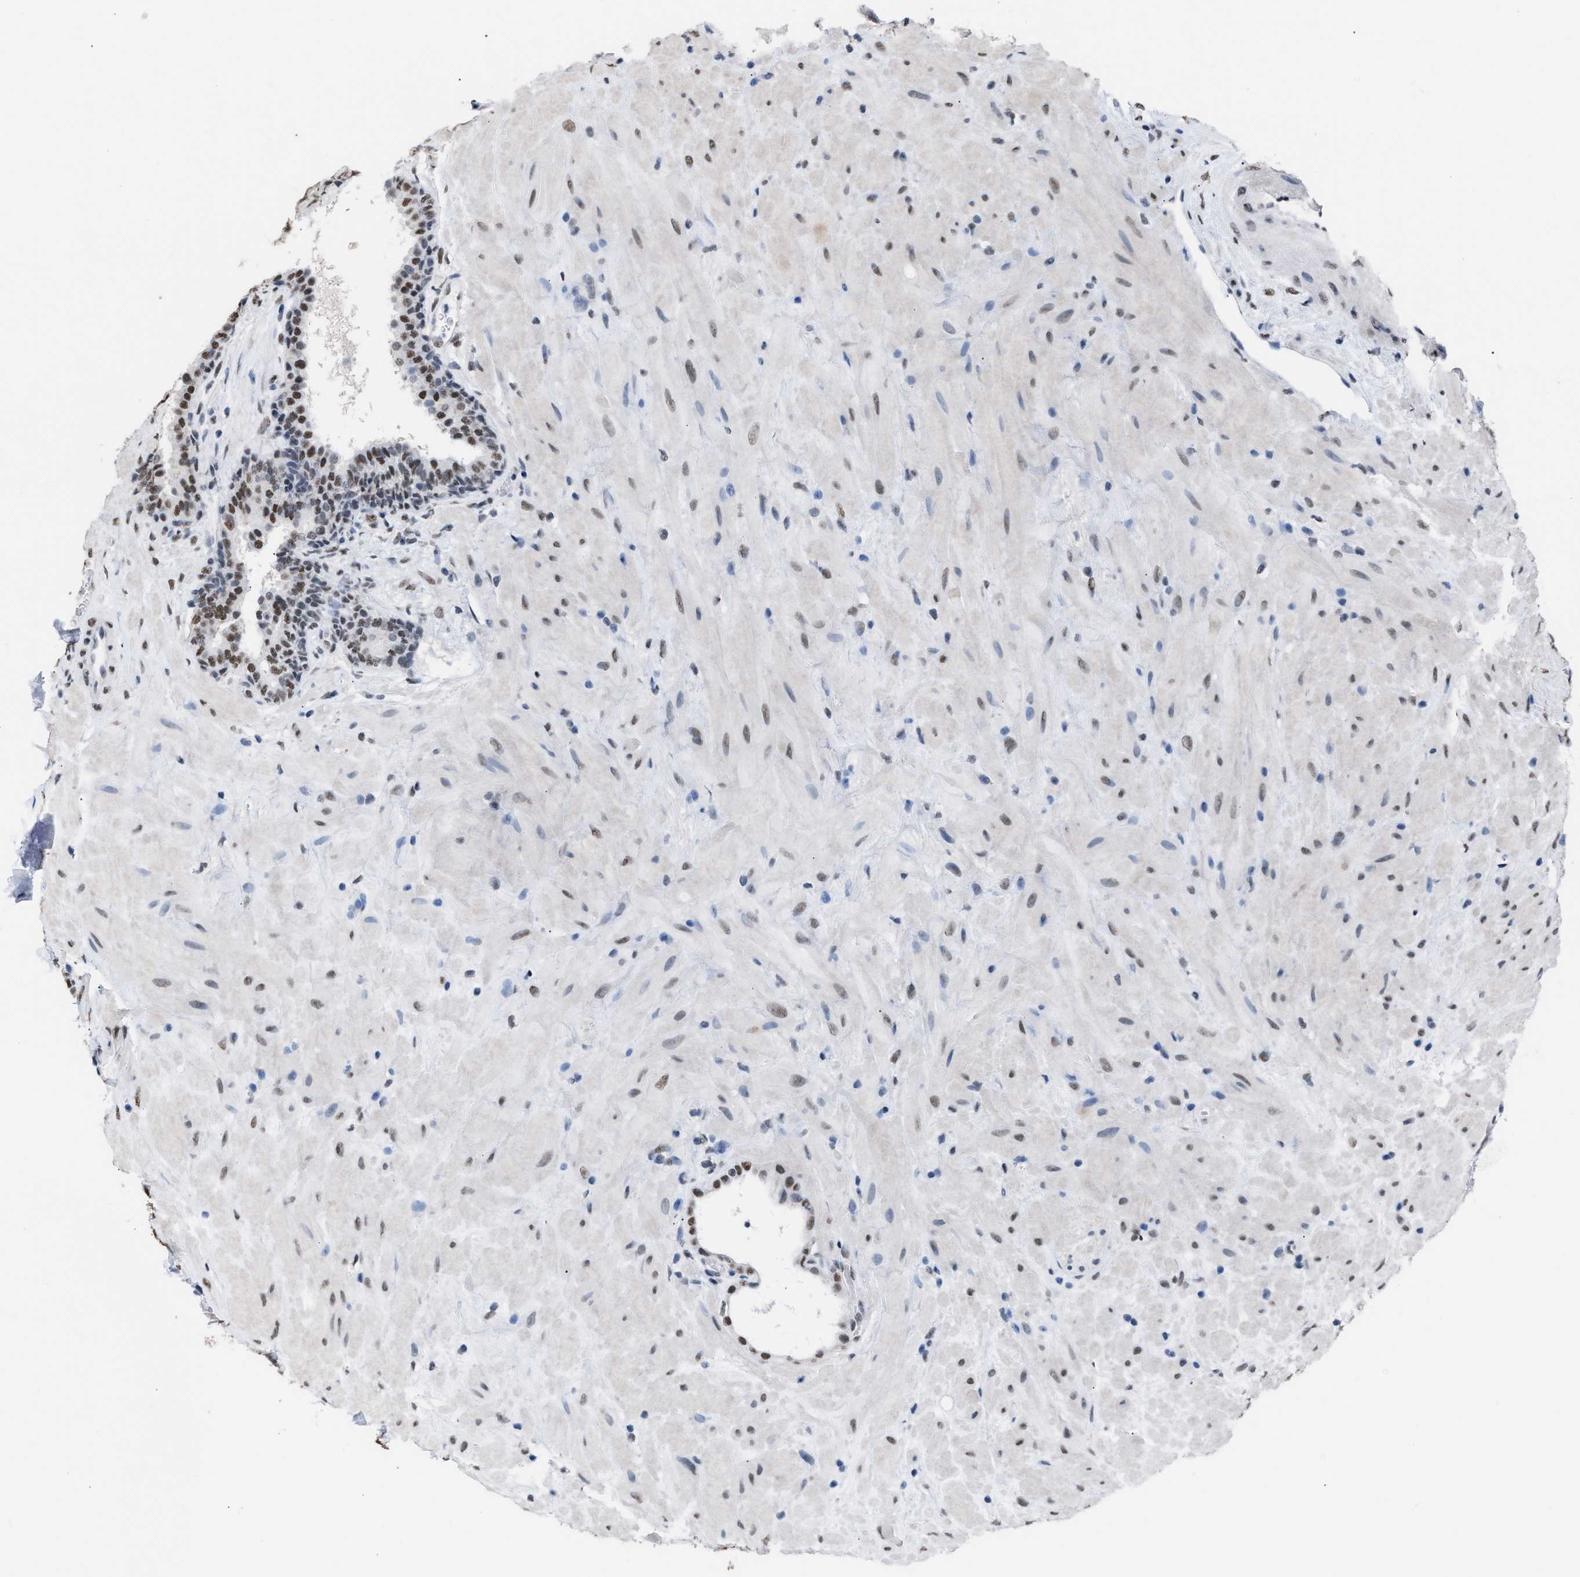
{"staining": {"intensity": "moderate", "quantity": ">75%", "location": "nuclear"}, "tissue": "prostate", "cell_type": "Glandular cells", "image_type": "normal", "snomed": [{"axis": "morphology", "description": "Normal tissue, NOS"}, {"axis": "topography", "description": "Prostate"}], "caption": "Protein expression by immunohistochemistry (IHC) exhibits moderate nuclear expression in approximately >75% of glandular cells in normal prostate.", "gene": "CCAR2", "patient": {"sex": "male", "age": 51}}